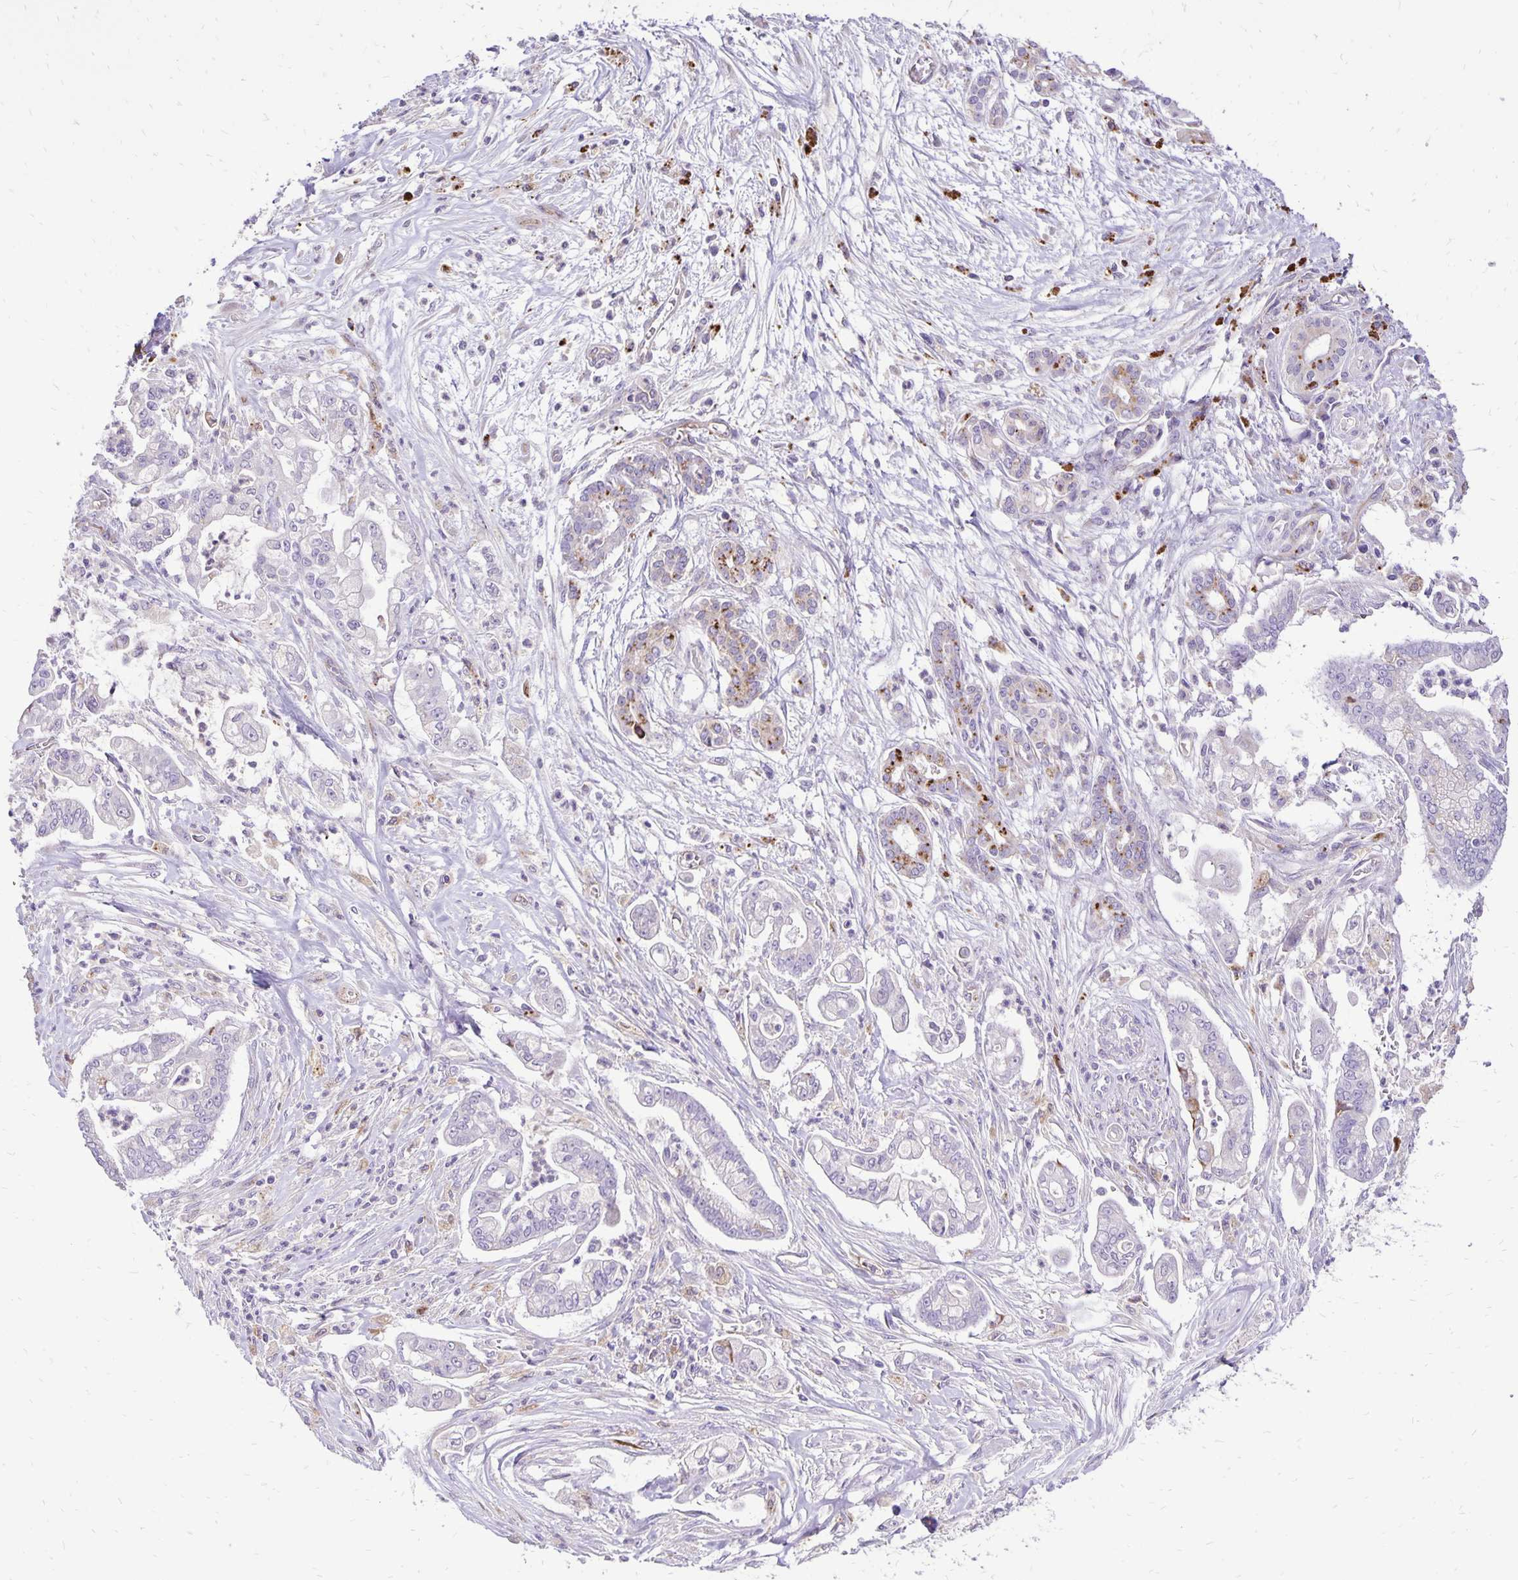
{"staining": {"intensity": "negative", "quantity": "none", "location": "none"}, "tissue": "pancreatic cancer", "cell_type": "Tumor cells", "image_type": "cancer", "snomed": [{"axis": "morphology", "description": "Adenocarcinoma, NOS"}, {"axis": "topography", "description": "Pancreas"}], "caption": "High magnification brightfield microscopy of pancreatic cancer stained with DAB (brown) and counterstained with hematoxylin (blue): tumor cells show no significant expression.", "gene": "EIF5A", "patient": {"sex": "female", "age": 69}}